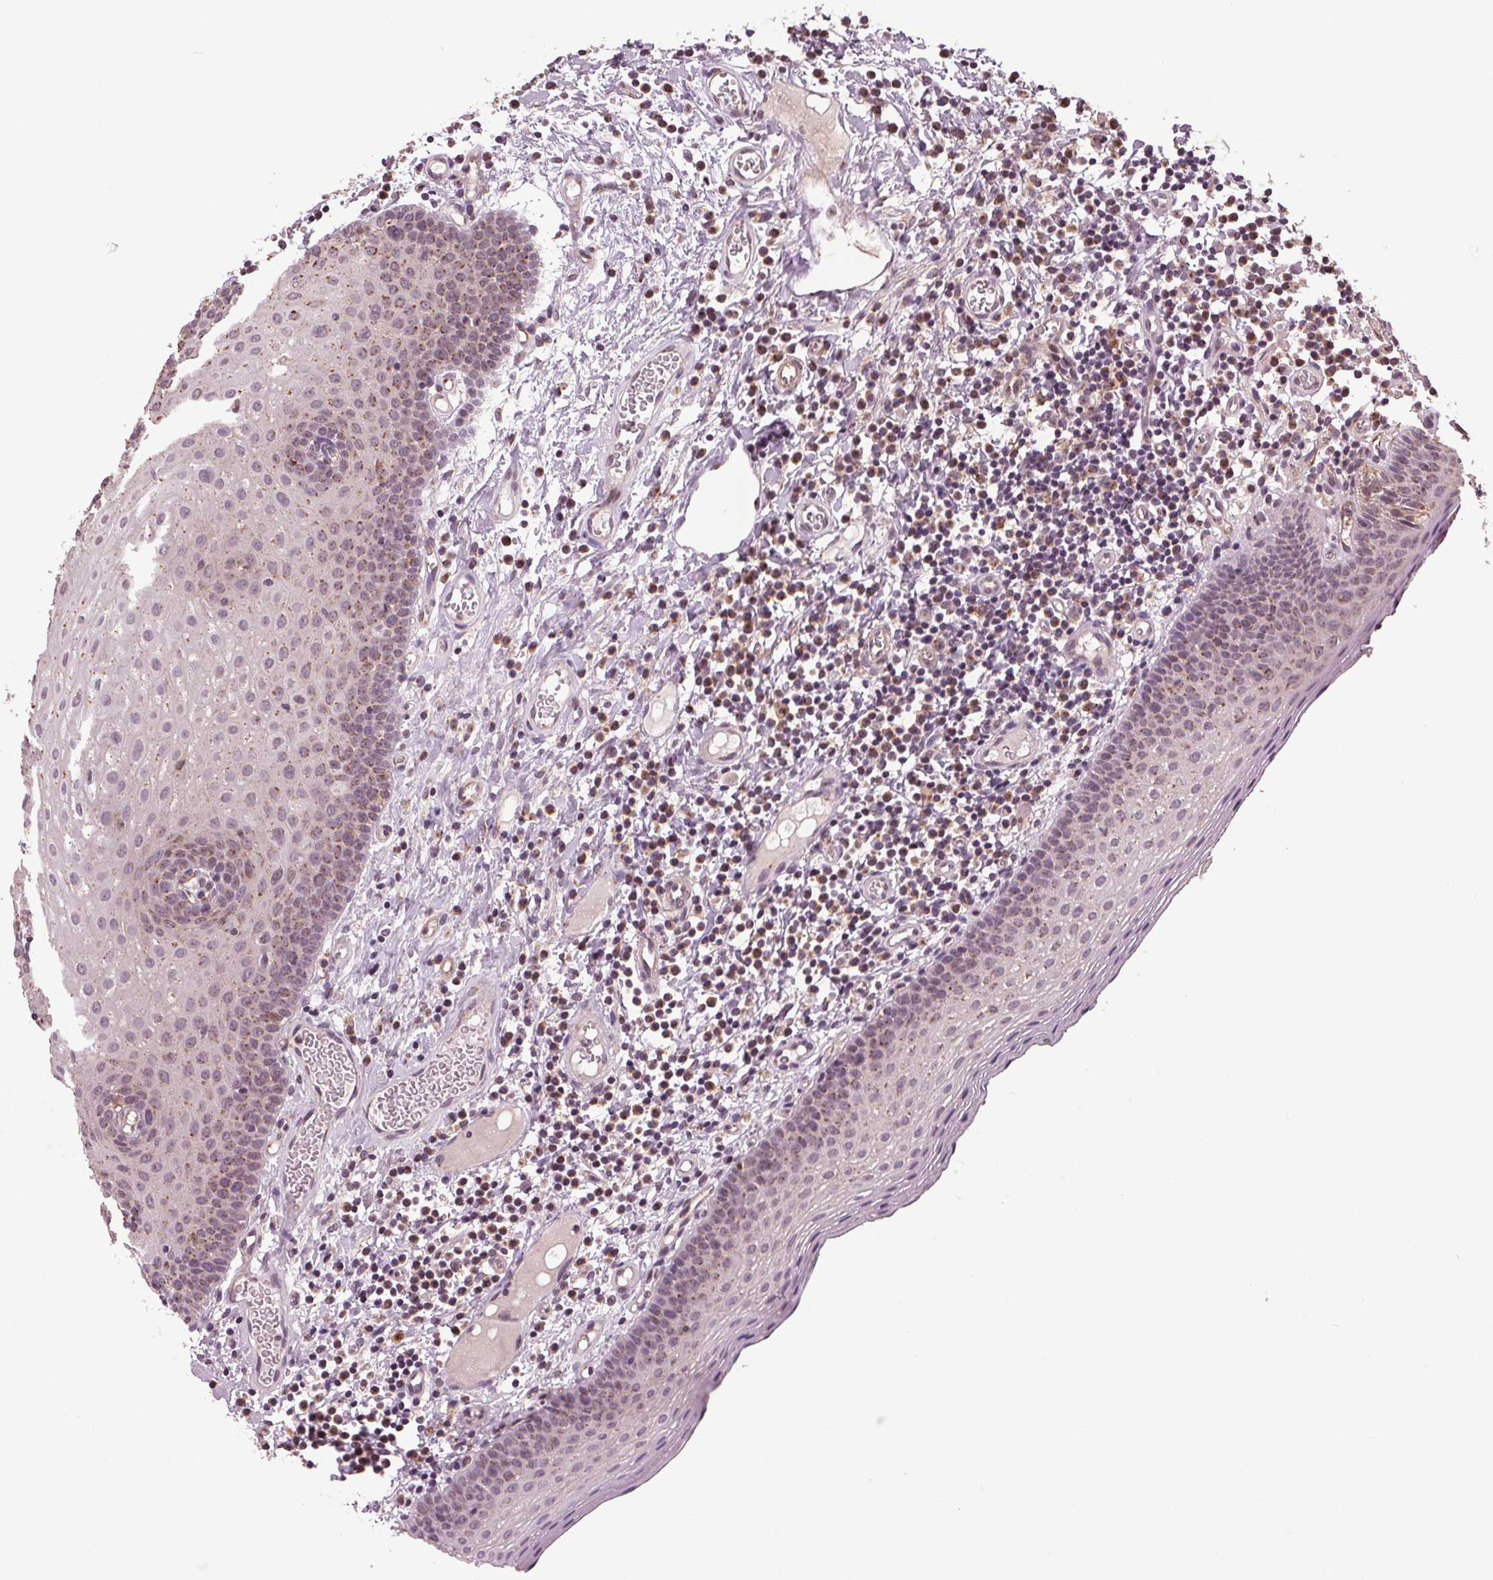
{"staining": {"intensity": "moderate", "quantity": "25%-75%", "location": "cytoplasmic/membranous"}, "tissue": "oral mucosa", "cell_type": "Squamous epithelial cells", "image_type": "normal", "snomed": [{"axis": "morphology", "description": "Normal tissue, NOS"}, {"axis": "morphology", "description": "Squamous cell carcinoma, NOS"}, {"axis": "topography", "description": "Oral tissue"}, {"axis": "topography", "description": "Head-Neck"}], "caption": "Oral mucosa stained for a protein (brown) demonstrates moderate cytoplasmic/membranous positive staining in approximately 25%-75% of squamous epithelial cells.", "gene": "BSDC1", "patient": {"sex": "male", "age": 58}}